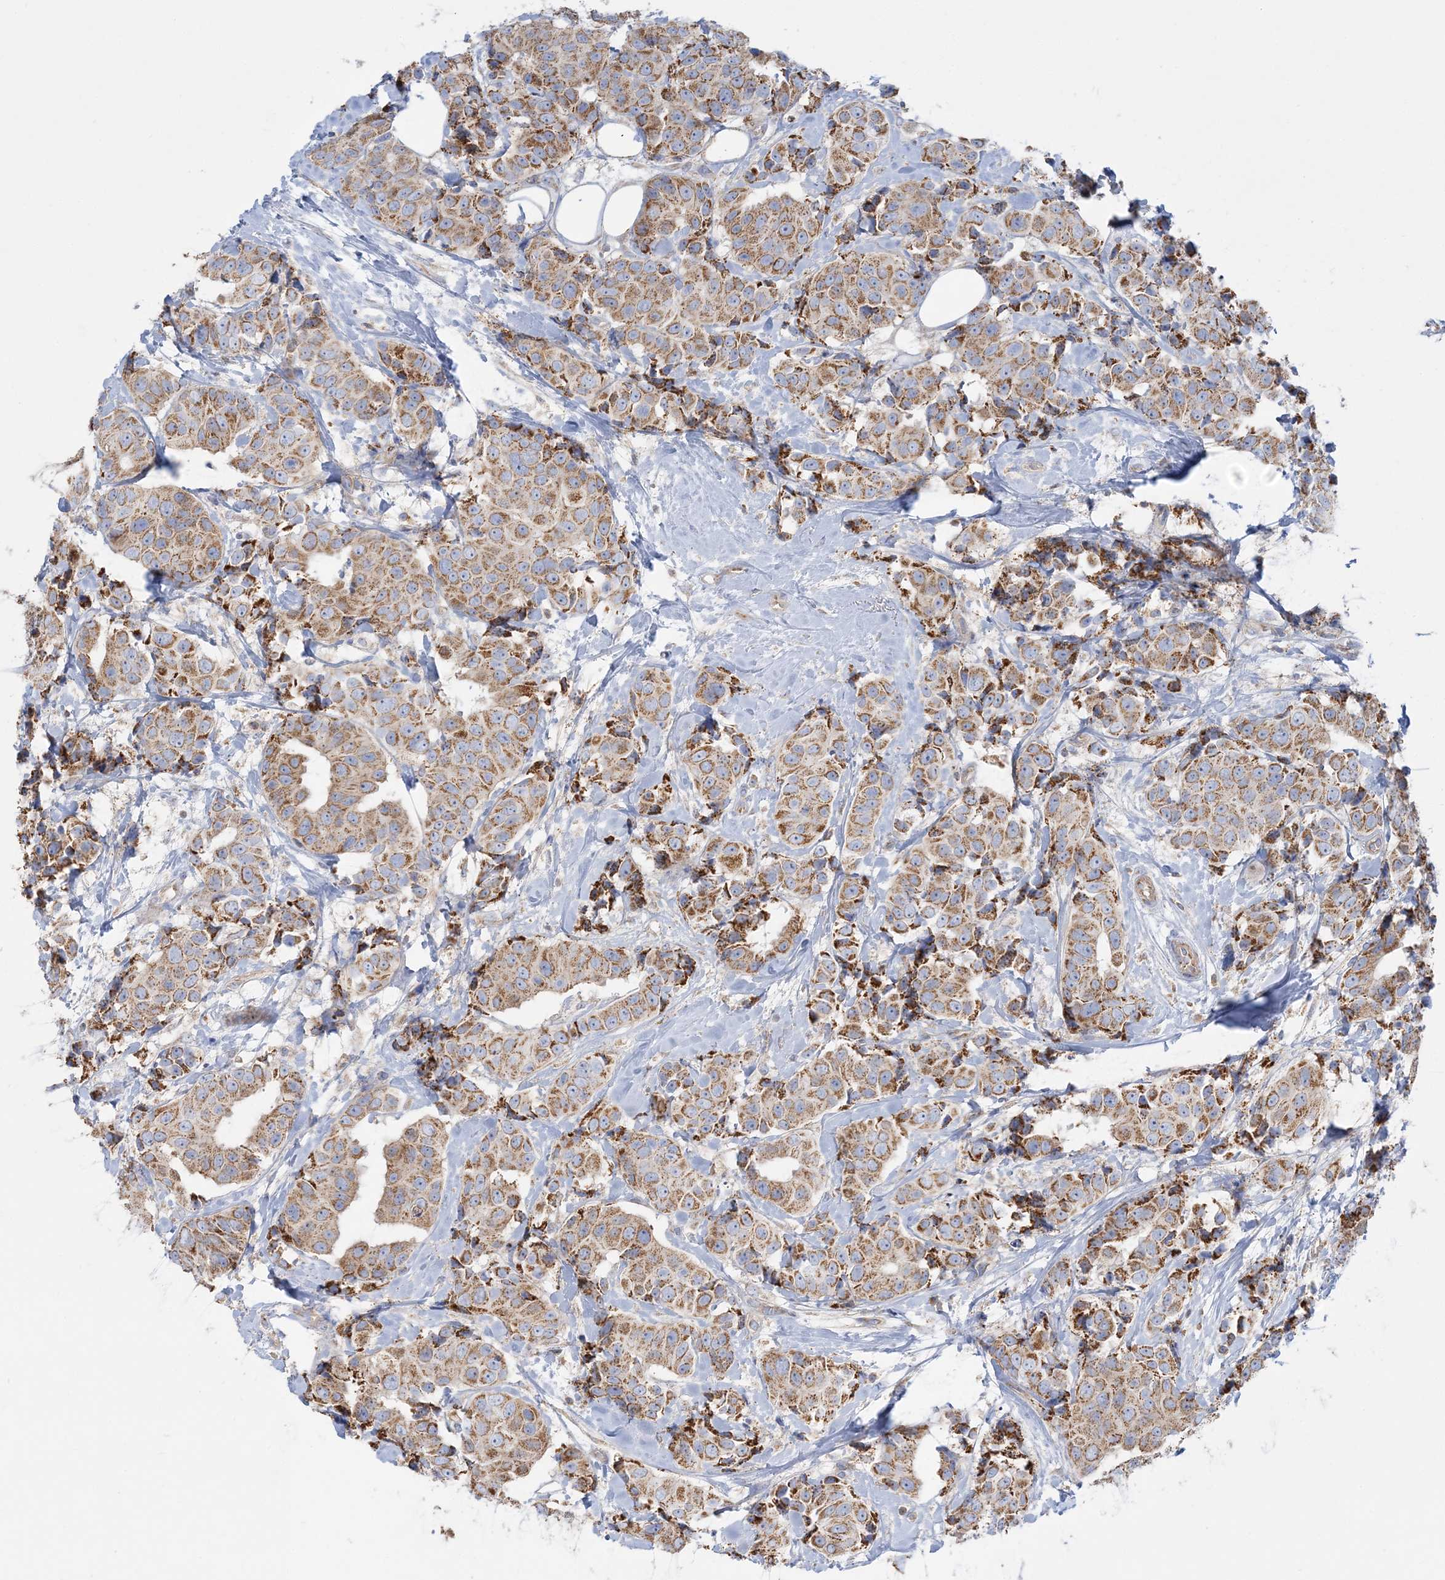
{"staining": {"intensity": "moderate", "quantity": ">75%", "location": "cytoplasmic/membranous"}, "tissue": "breast cancer", "cell_type": "Tumor cells", "image_type": "cancer", "snomed": [{"axis": "morphology", "description": "Normal tissue, NOS"}, {"axis": "morphology", "description": "Duct carcinoma"}, {"axis": "topography", "description": "Breast"}], "caption": "Breast intraductal carcinoma stained for a protein exhibits moderate cytoplasmic/membranous positivity in tumor cells.", "gene": "TBC1D14", "patient": {"sex": "female", "age": 39}}